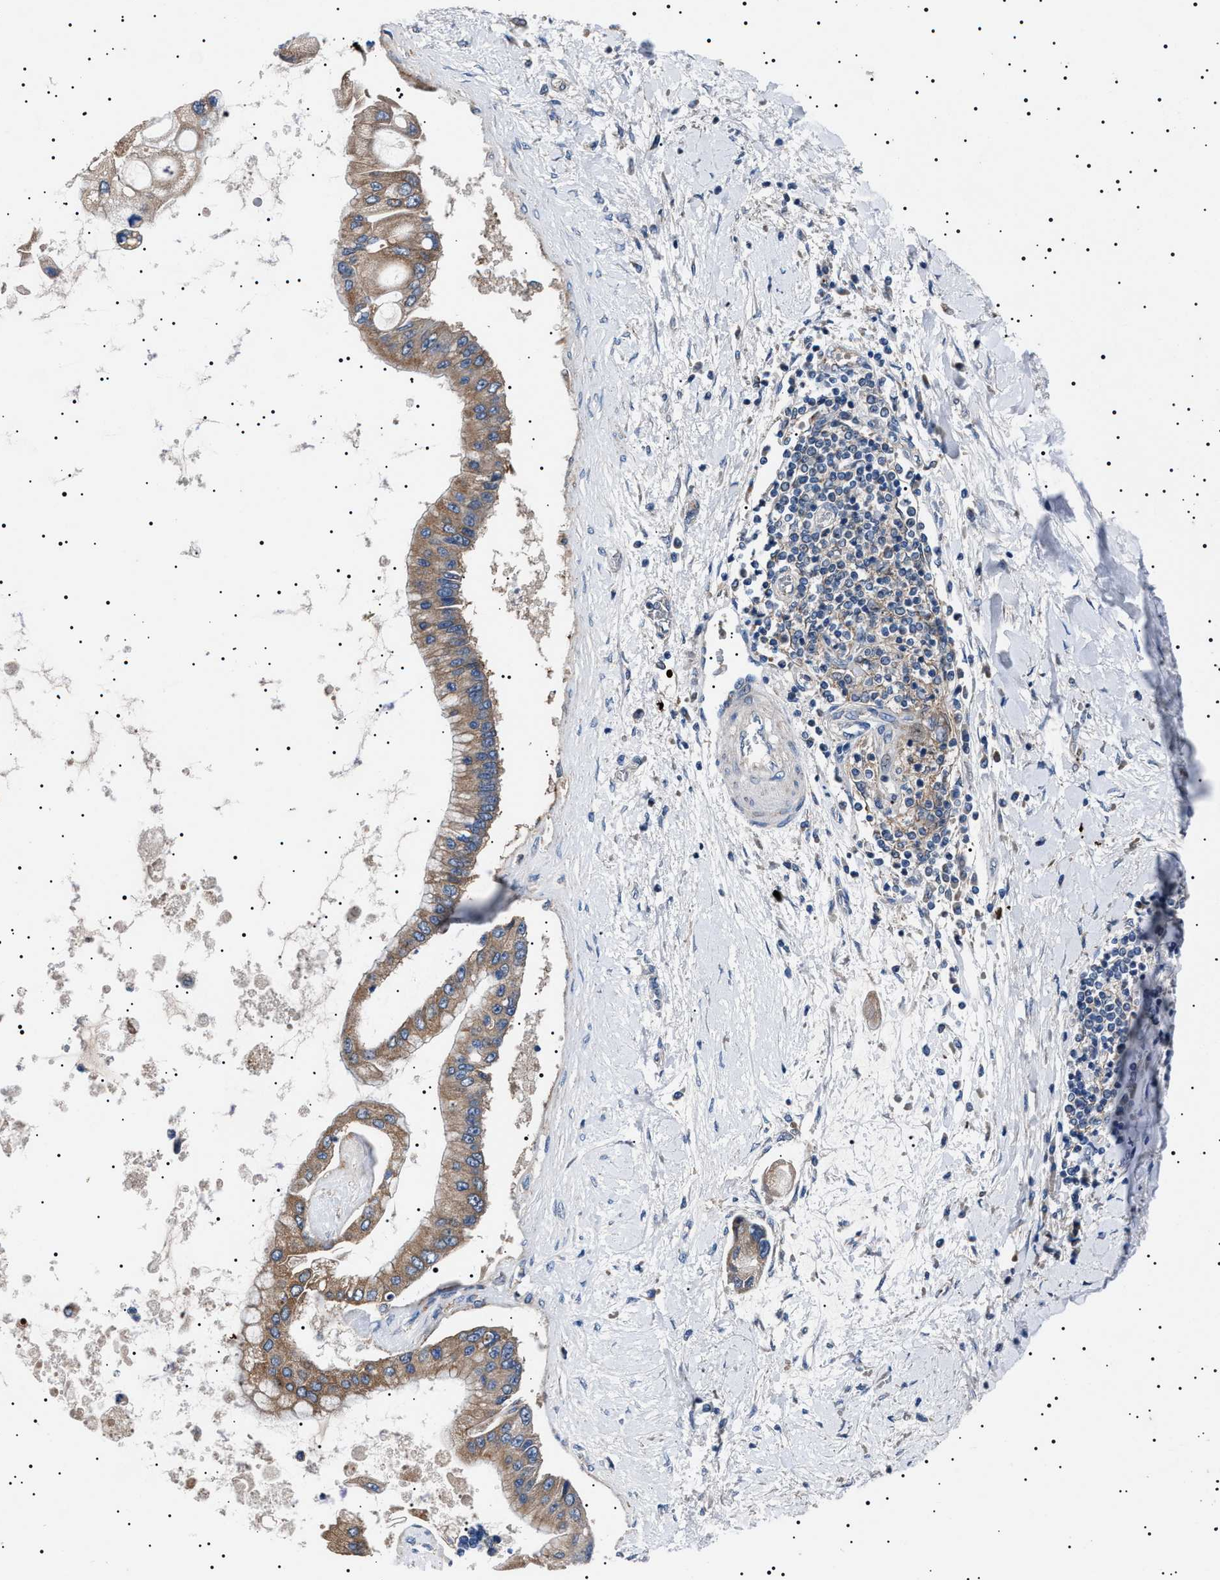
{"staining": {"intensity": "moderate", "quantity": ">75%", "location": "cytoplasmic/membranous"}, "tissue": "liver cancer", "cell_type": "Tumor cells", "image_type": "cancer", "snomed": [{"axis": "morphology", "description": "Cholangiocarcinoma"}, {"axis": "topography", "description": "Liver"}], "caption": "IHC histopathology image of human liver cancer (cholangiocarcinoma) stained for a protein (brown), which reveals medium levels of moderate cytoplasmic/membranous expression in approximately >75% of tumor cells.", "gene": "PTRH1", "patient": {"sex": "male", "age": 50}}